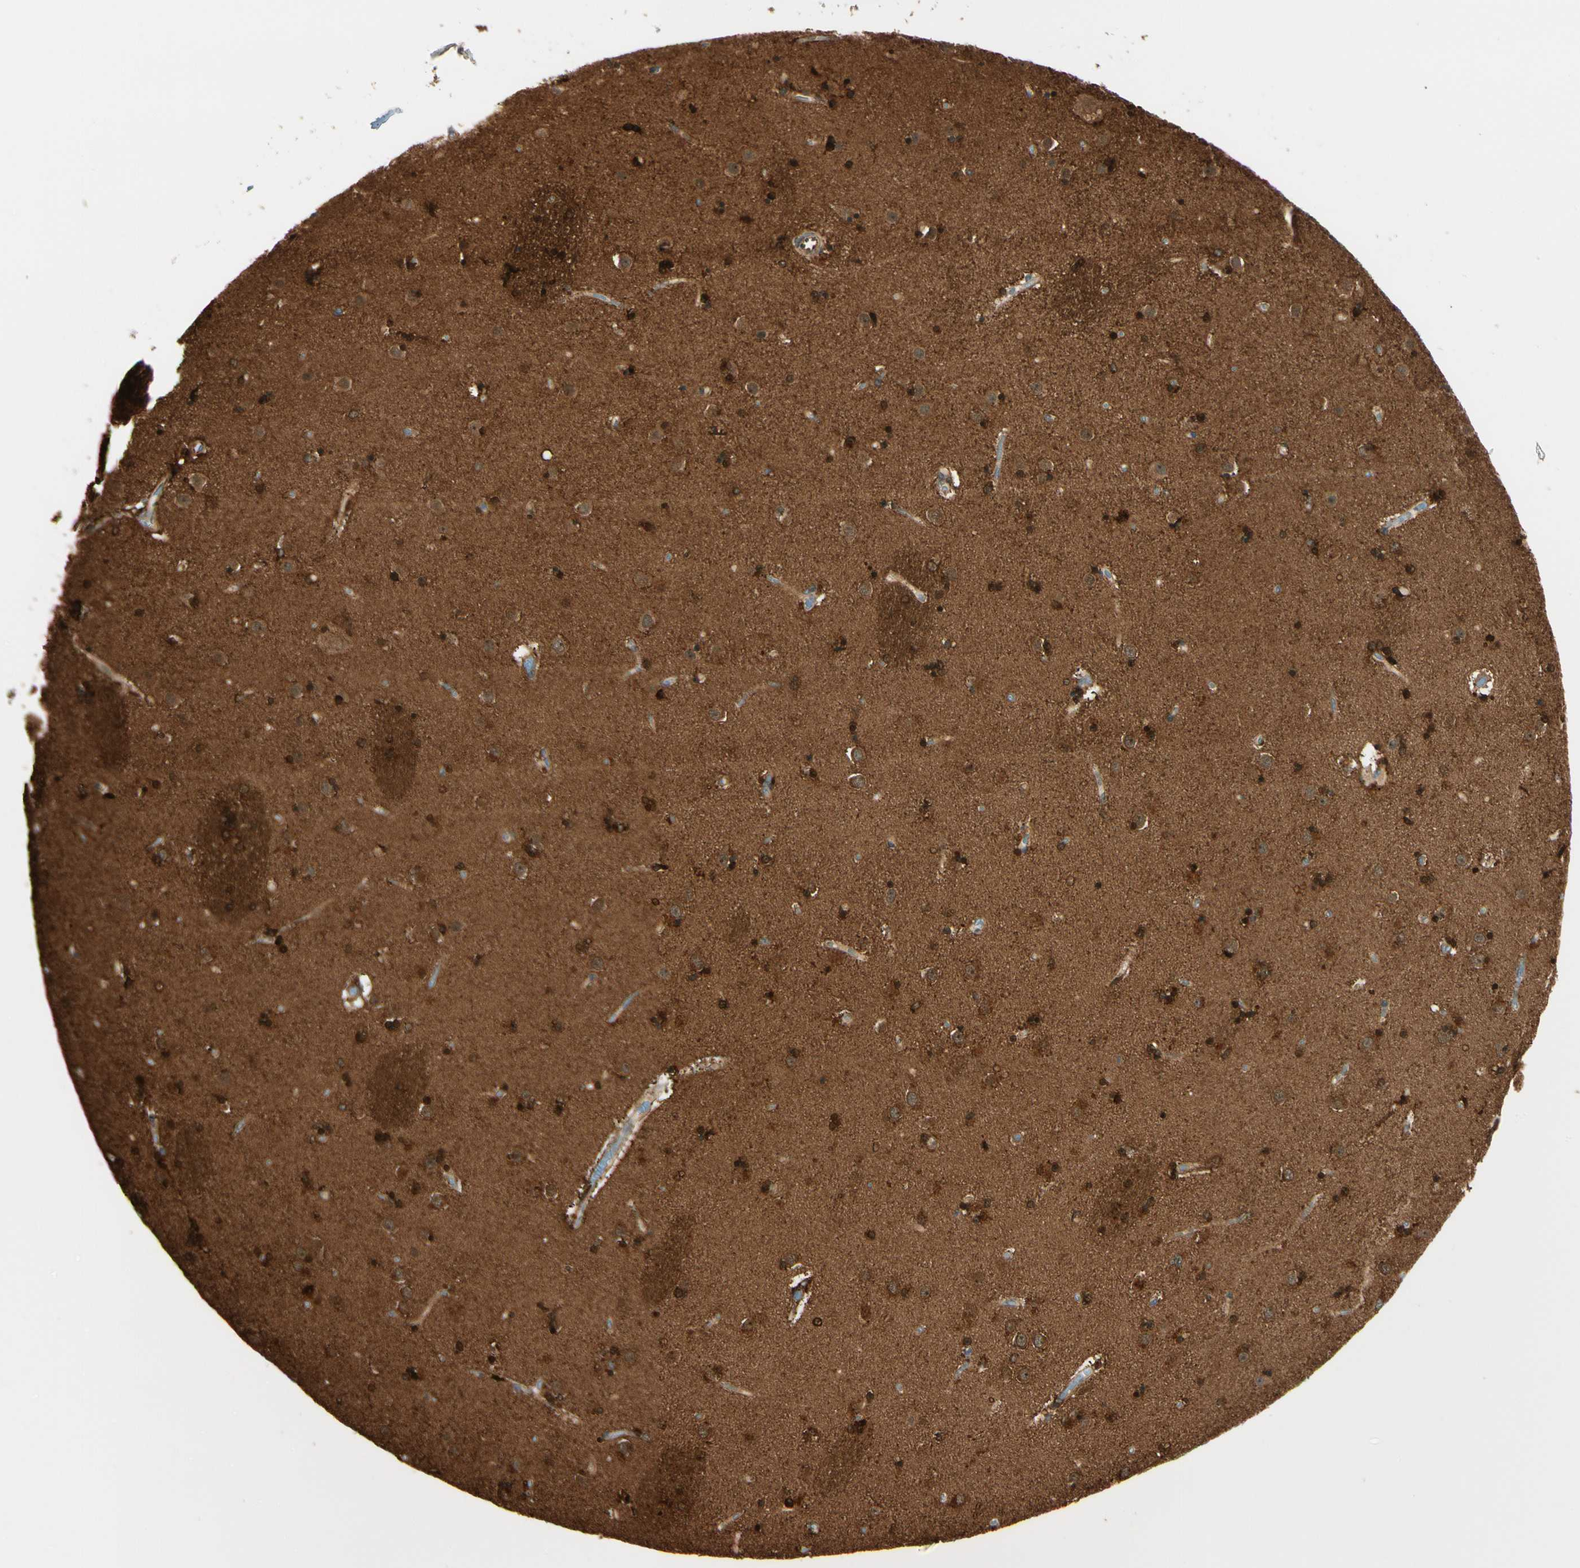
{"staining": {"intensity": "strong", "quantity": ">75%", "location": "nuclear"}, "tissue": "caudate", "cell_type": "Glial cells", "image_type": "normal", "snomed": [{"axis": "morphology", "description": "Normal tissue, NOS"}, {"axis": "topography", "description": "Lateral ventricle wall"}], "caption": "Immunohistochemistry (DAB) staining of benign caudate shows strong nuclear protein staining in approximately >75% of glial cells.", "gene": "FTH1", "patient": {"sex": "female", "age": 54}}